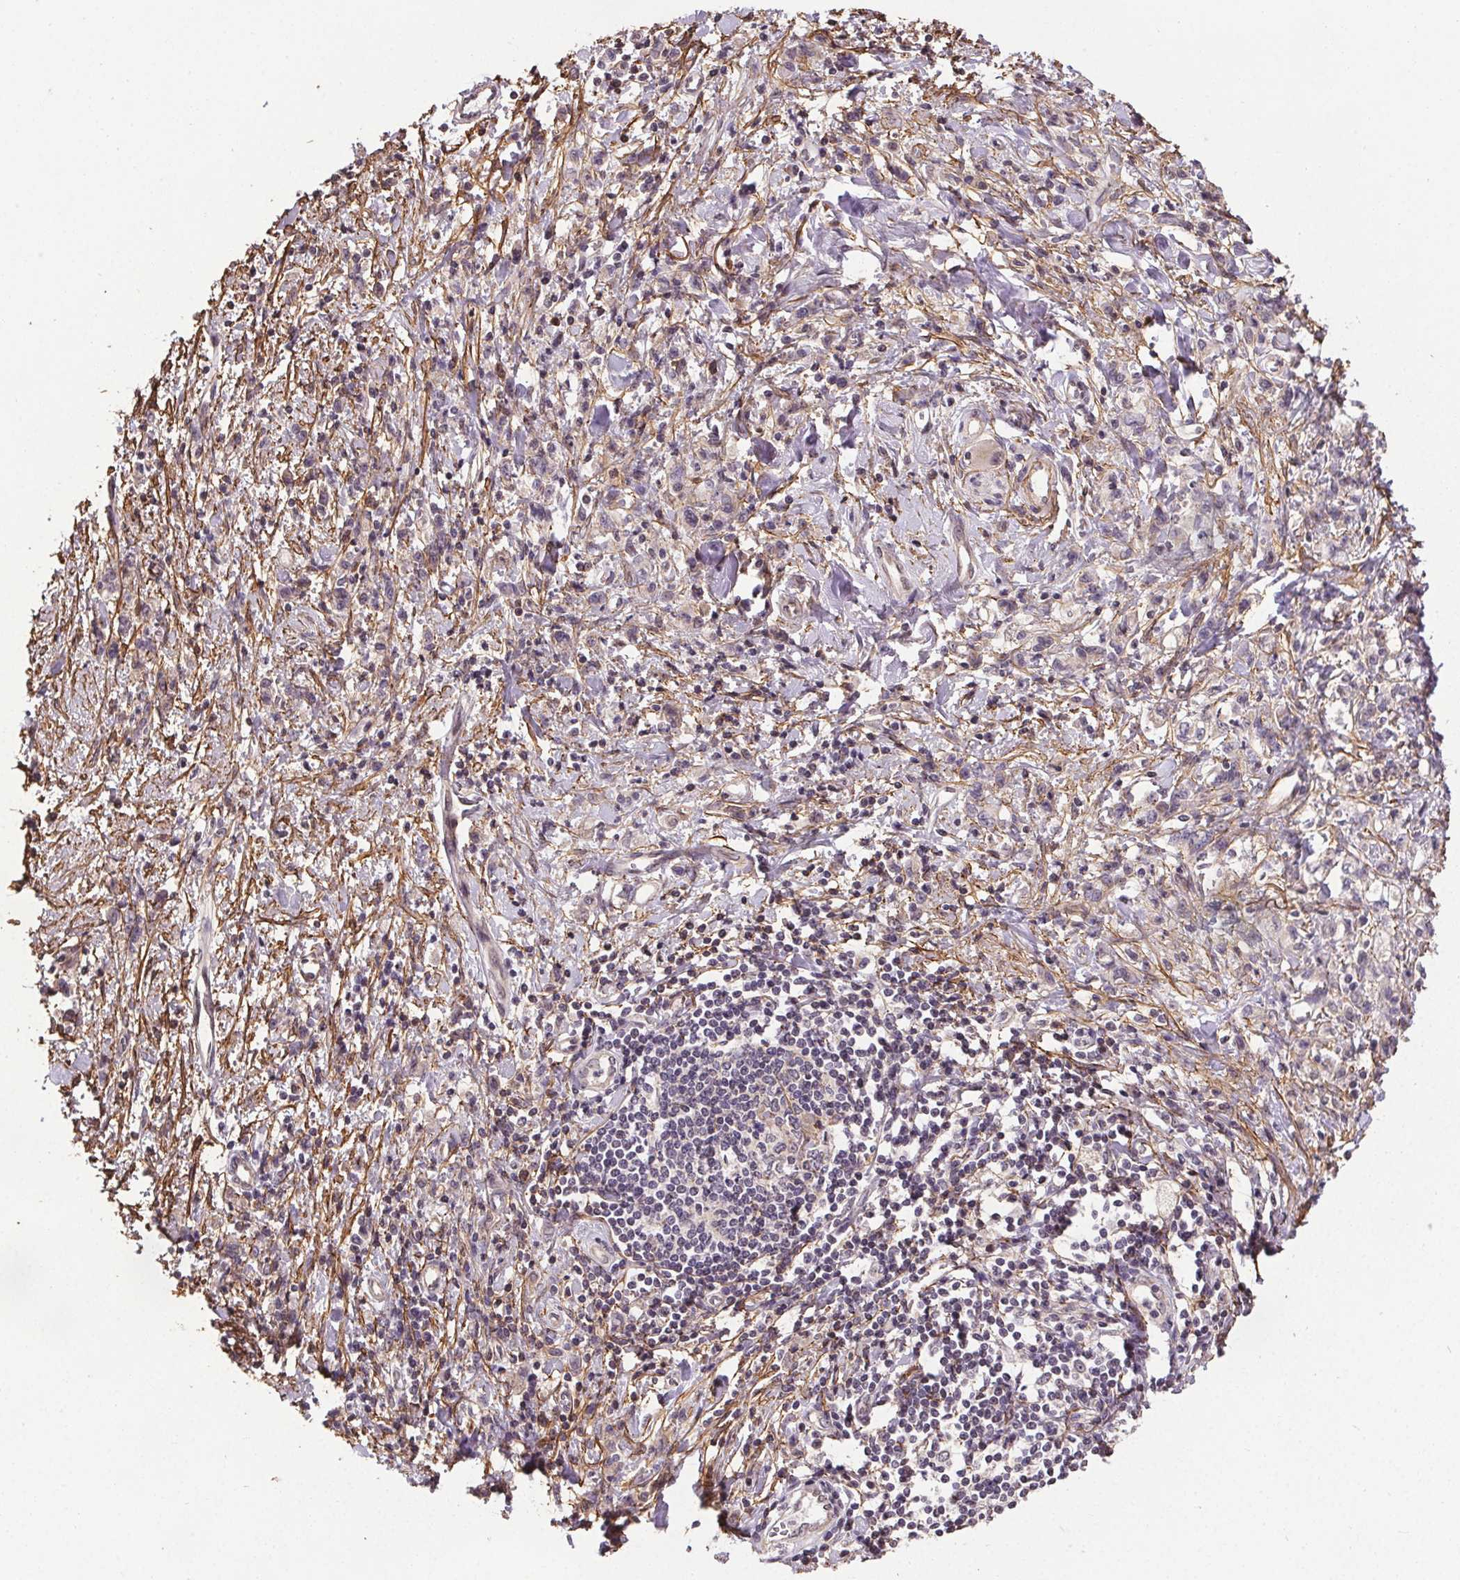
{"staining": {"intensity": "negative", "quantity": "none", "location": "none"}, "tissue": "stomach cancer", "cell_type": "Tumor cells", "image_type": "cancer", "snomed": [{"axis": "morphology", "description": "Adenocarcinoma, NOS"}, {"axis": "topography", "description": "Stomach"}], "caption": "DAB (3,3'-diaminobenzidine) immunohistochemical staining of human stomach cancer (adenocarcinoma) exhibits no significant positivity in tumor cells.", "gene": "KIAA0232", "patient": {"sex": "male", "age": 77}}